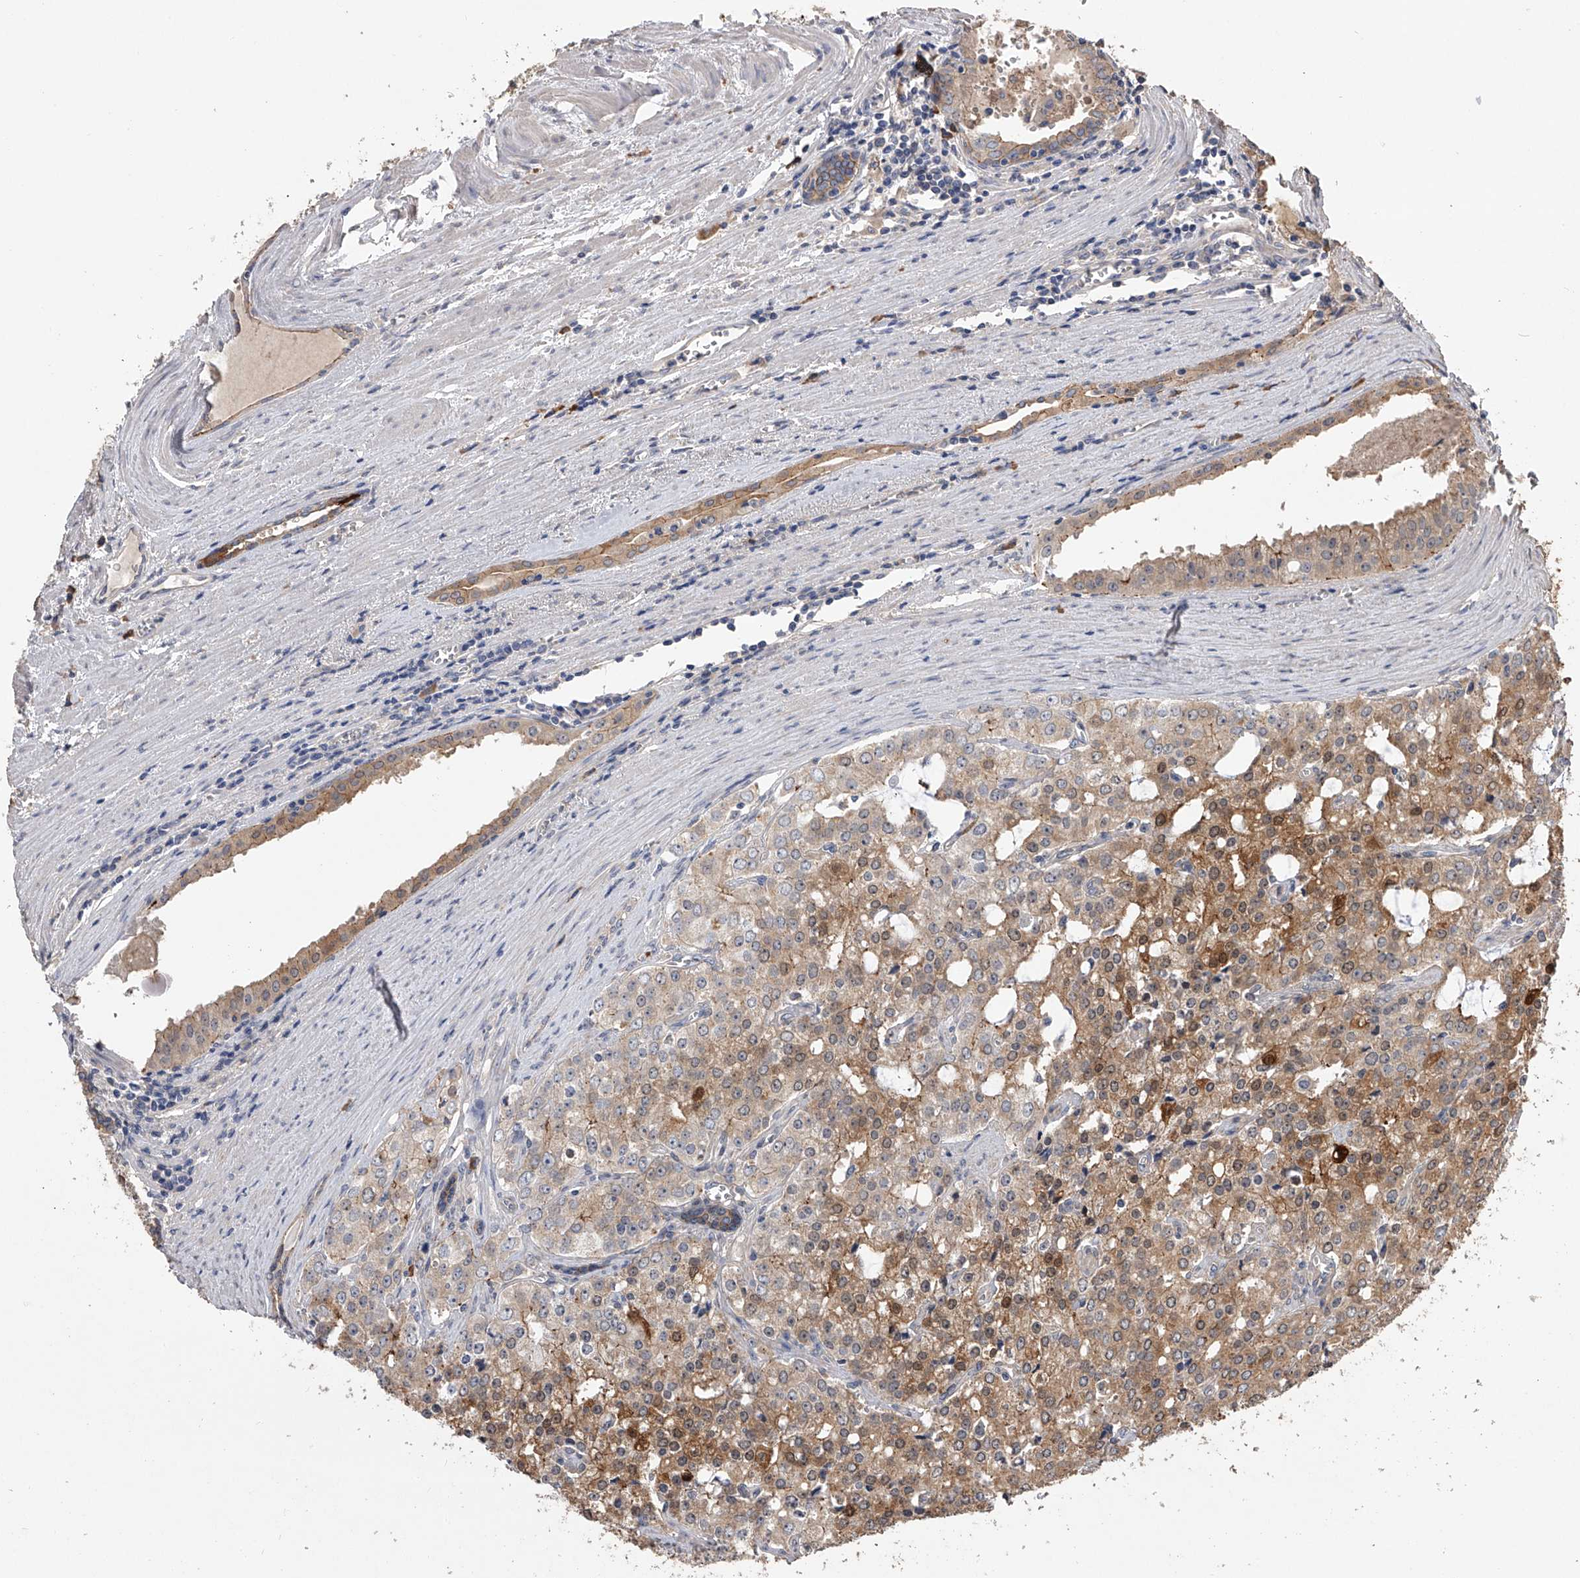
{"staining": {"intensity": "moderate", "quantity": ">75%", "location": "cytoplasmic/membranous"}, "tissue": "prostate cancer", "cell_type": "Tumor cells", "image_type": "cancer", "snomed": [{"axis": "morphology", "description": "Adenocarcinoma, High grade"}, {"axis": "topography", "description": "Prostate"}], "caption": "Immunohistochemistry (IHC) photomicrograph of prostate cancer stained for a protein (brown), which exhibits medium levels of moderate cytoplasmic/membranous positivity in approximately >75% of tumor cells.", "gene": "ZNF343", "patient": {"sex": "male", "age": 68}}